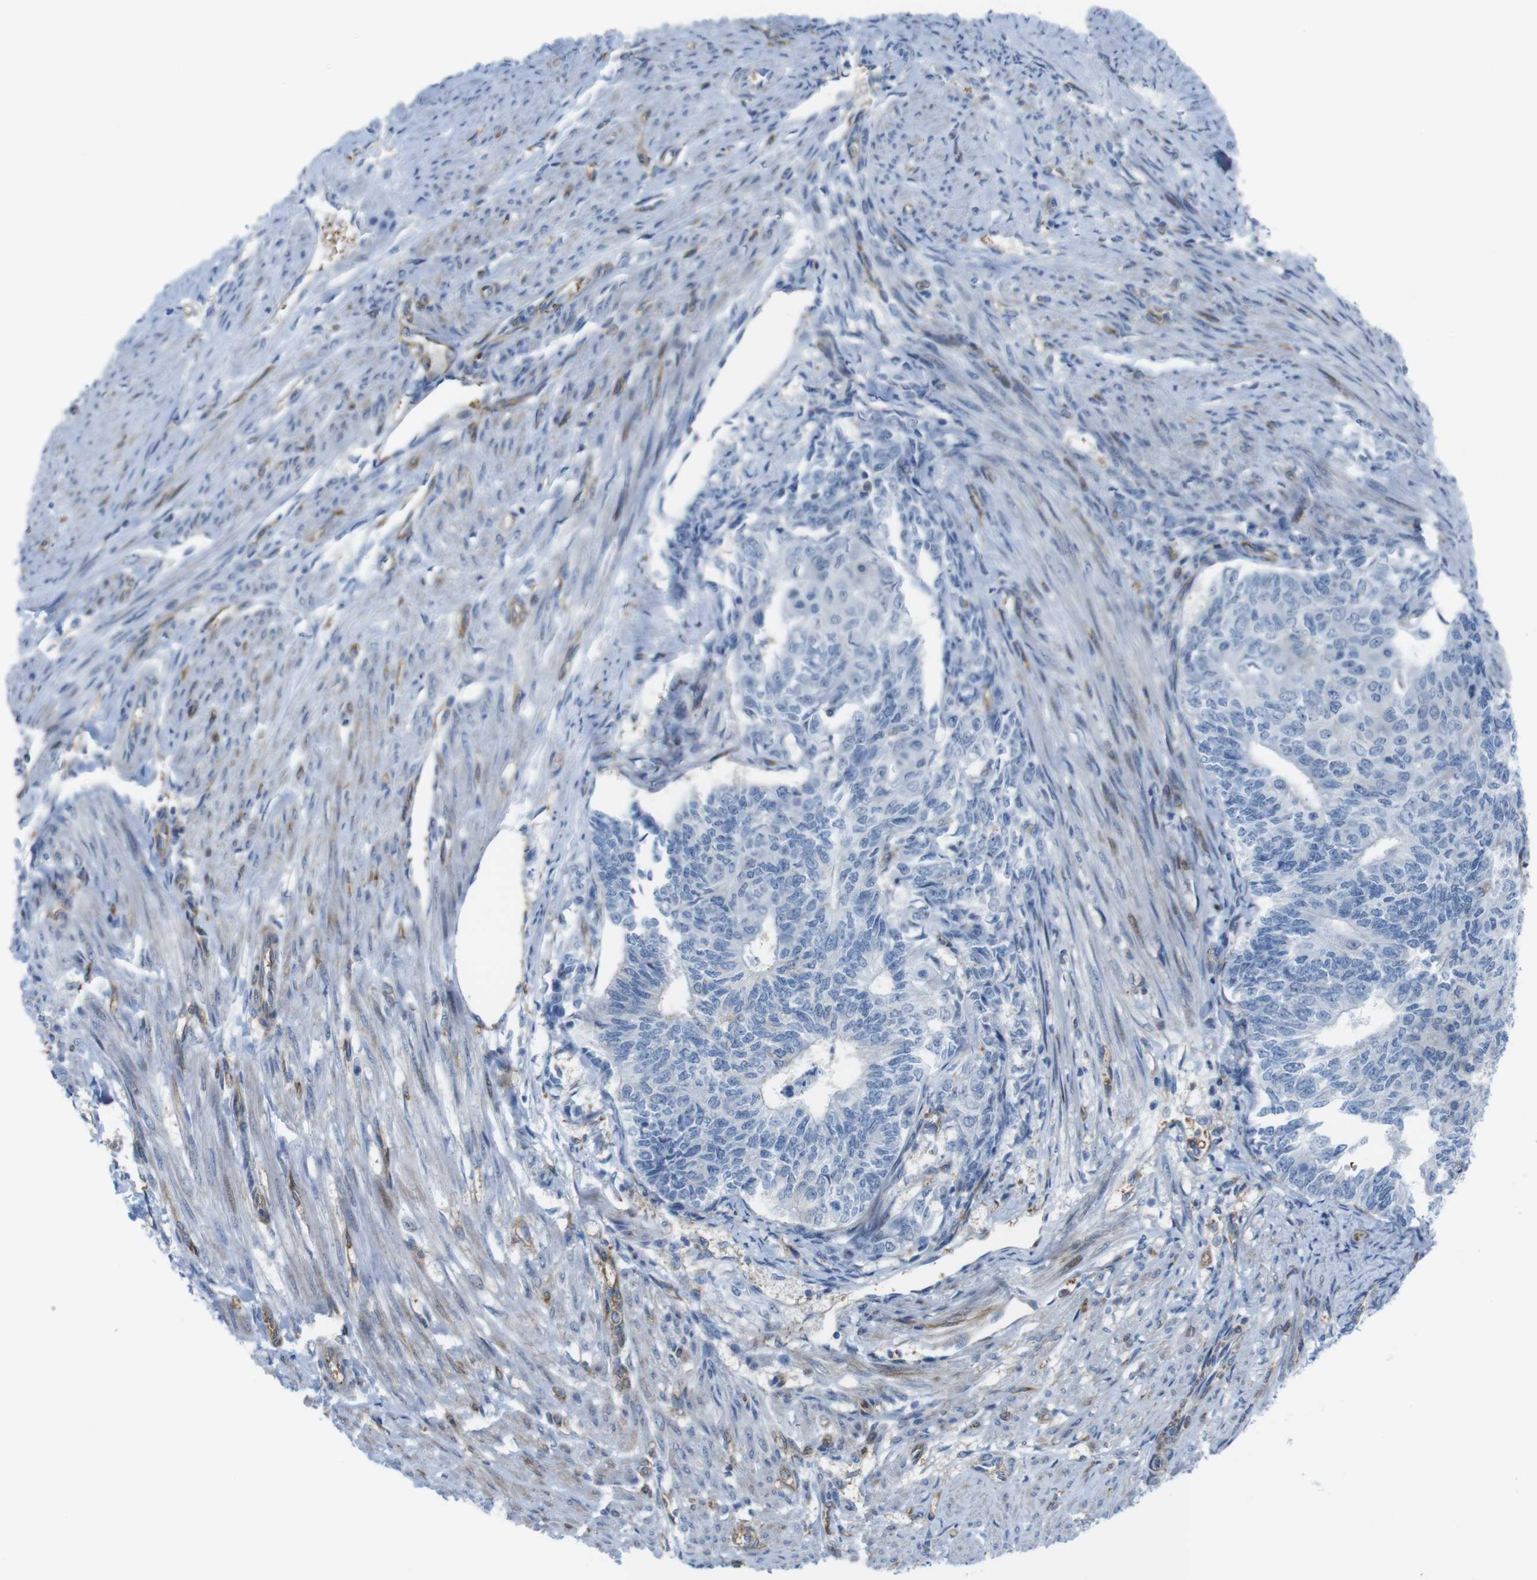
{"staining": {"intensity": "negative", "quantity": "none", "location": "none"}, "tissue": "endometrial cancer", "cell_type": "Tumor cells", "image_type": "cancer", "snomed": [{"axis": "morphology", "description": "Adenocarcinoma, NOS"}, {"axis": "topography", "description": "Endometrium"}], "caption": "An immunohistochemistry (IHC) micrograph of adenocarcinoma (endometrial) is shown. There is no staining in tumor cells of adenocarcinoma (endometrial).", "gene": "DIAPH2", "patient": {"sex": "female", "age": 32}}